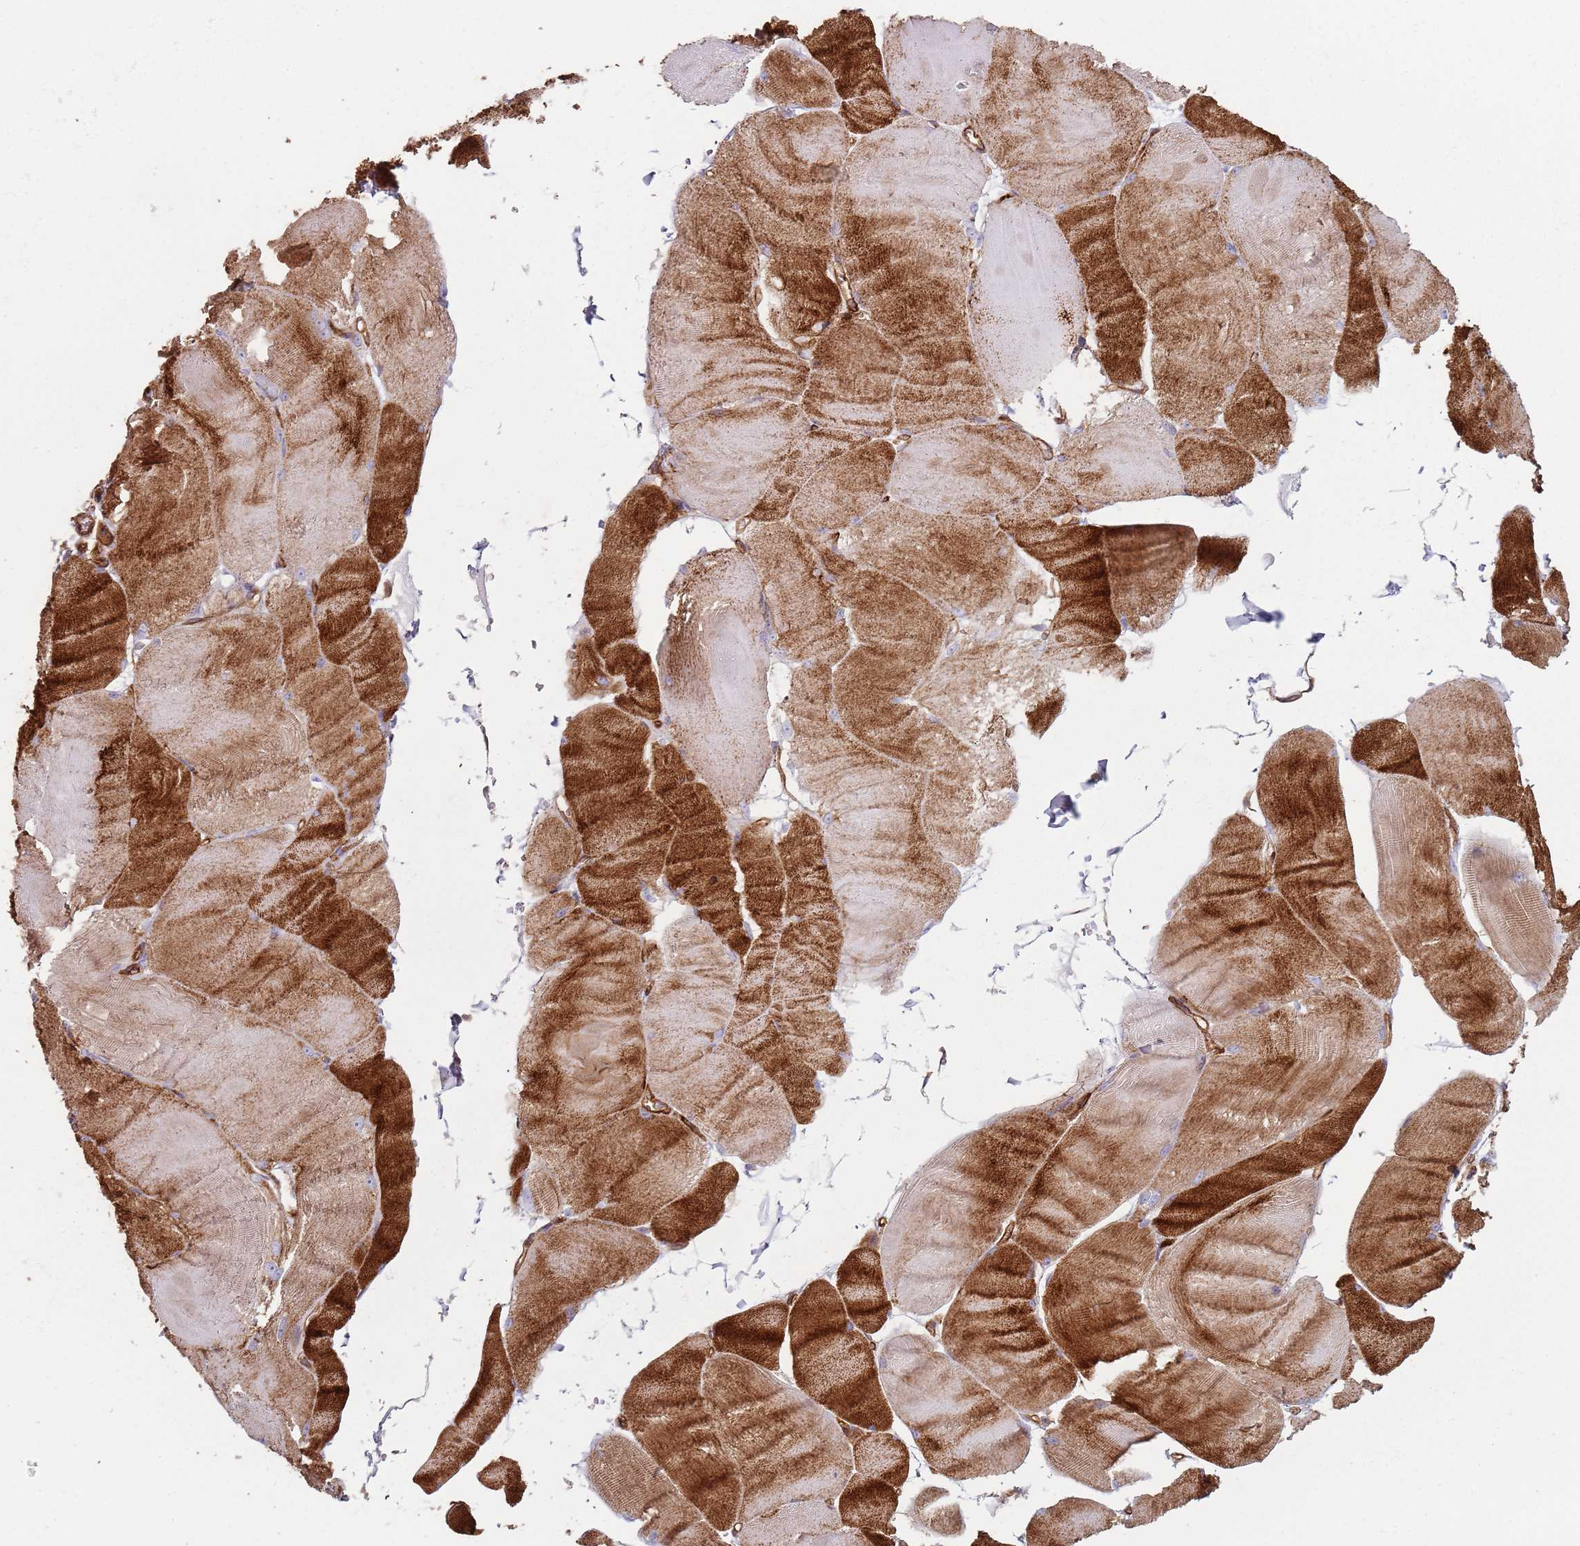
{"staining": {"intensity": "strong", "quantity": "25%-75%", "location": "cytoplasmic/membranous"}, "tissue": "skeletal muscle", "cell_type": "Myocytes", "image_type": "normal", "snomed": [{"axis": "morphology", "description": "Normal tissue, NOS"}, {"axis": "morphology", "description": "Basal cell carcinoma"}, {"axis": "topography", "description": "Skeletal muscle"}], "caption": "High-magnification brightfield microscopy of normal skeletal muscle stained with DAB (brown) and counterstained with hematoxylin (blue). myocytes exhibit strong cytoplasmic/membranous expression is seen in about25%-75% of cells.", "gene": "PHLPP2", "patient": {"sex": "female", "age": 64}}